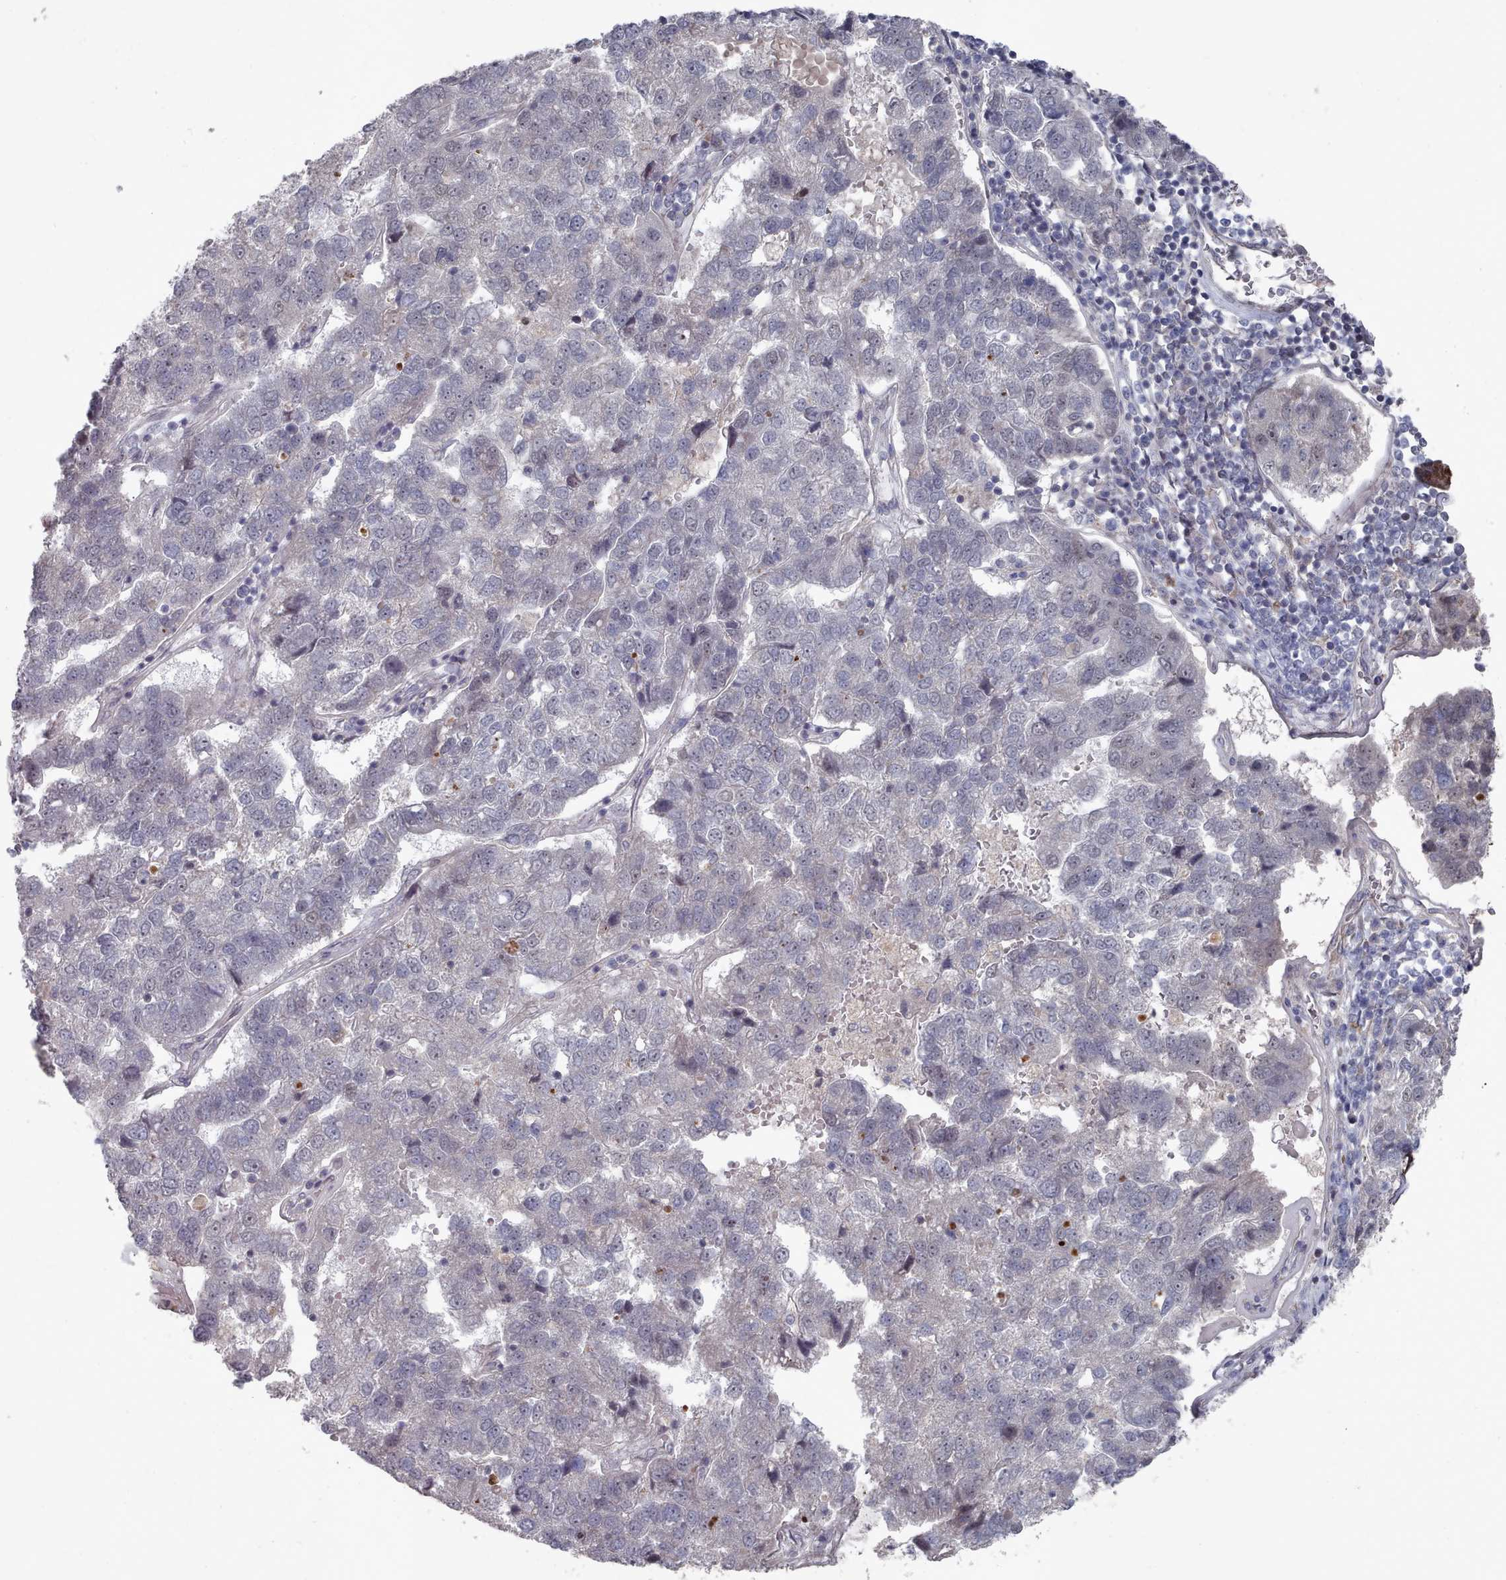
{"staining": {"intensity": "negative", "quantity": "none", "location": "none"}, "tissue": "pancreatic cancer", "cell_type": "Tumor cells", "image_type": "cancer", "snomed": [{"axis": "morphology", "description": "Adenocarcinoma, NOS"}, {"axis": "topography", "description": "Pancreas"}], "caption": "Immunohistochemistry image of neoplastic tissue: human adenocarcinoma (pancreatic) stained with DAB (3,3'-diaminobenzidine) shows no significant protein staining in tumor cells.", "gene": "CPSF4", "patient": {"sex": "female", "age": 61}}